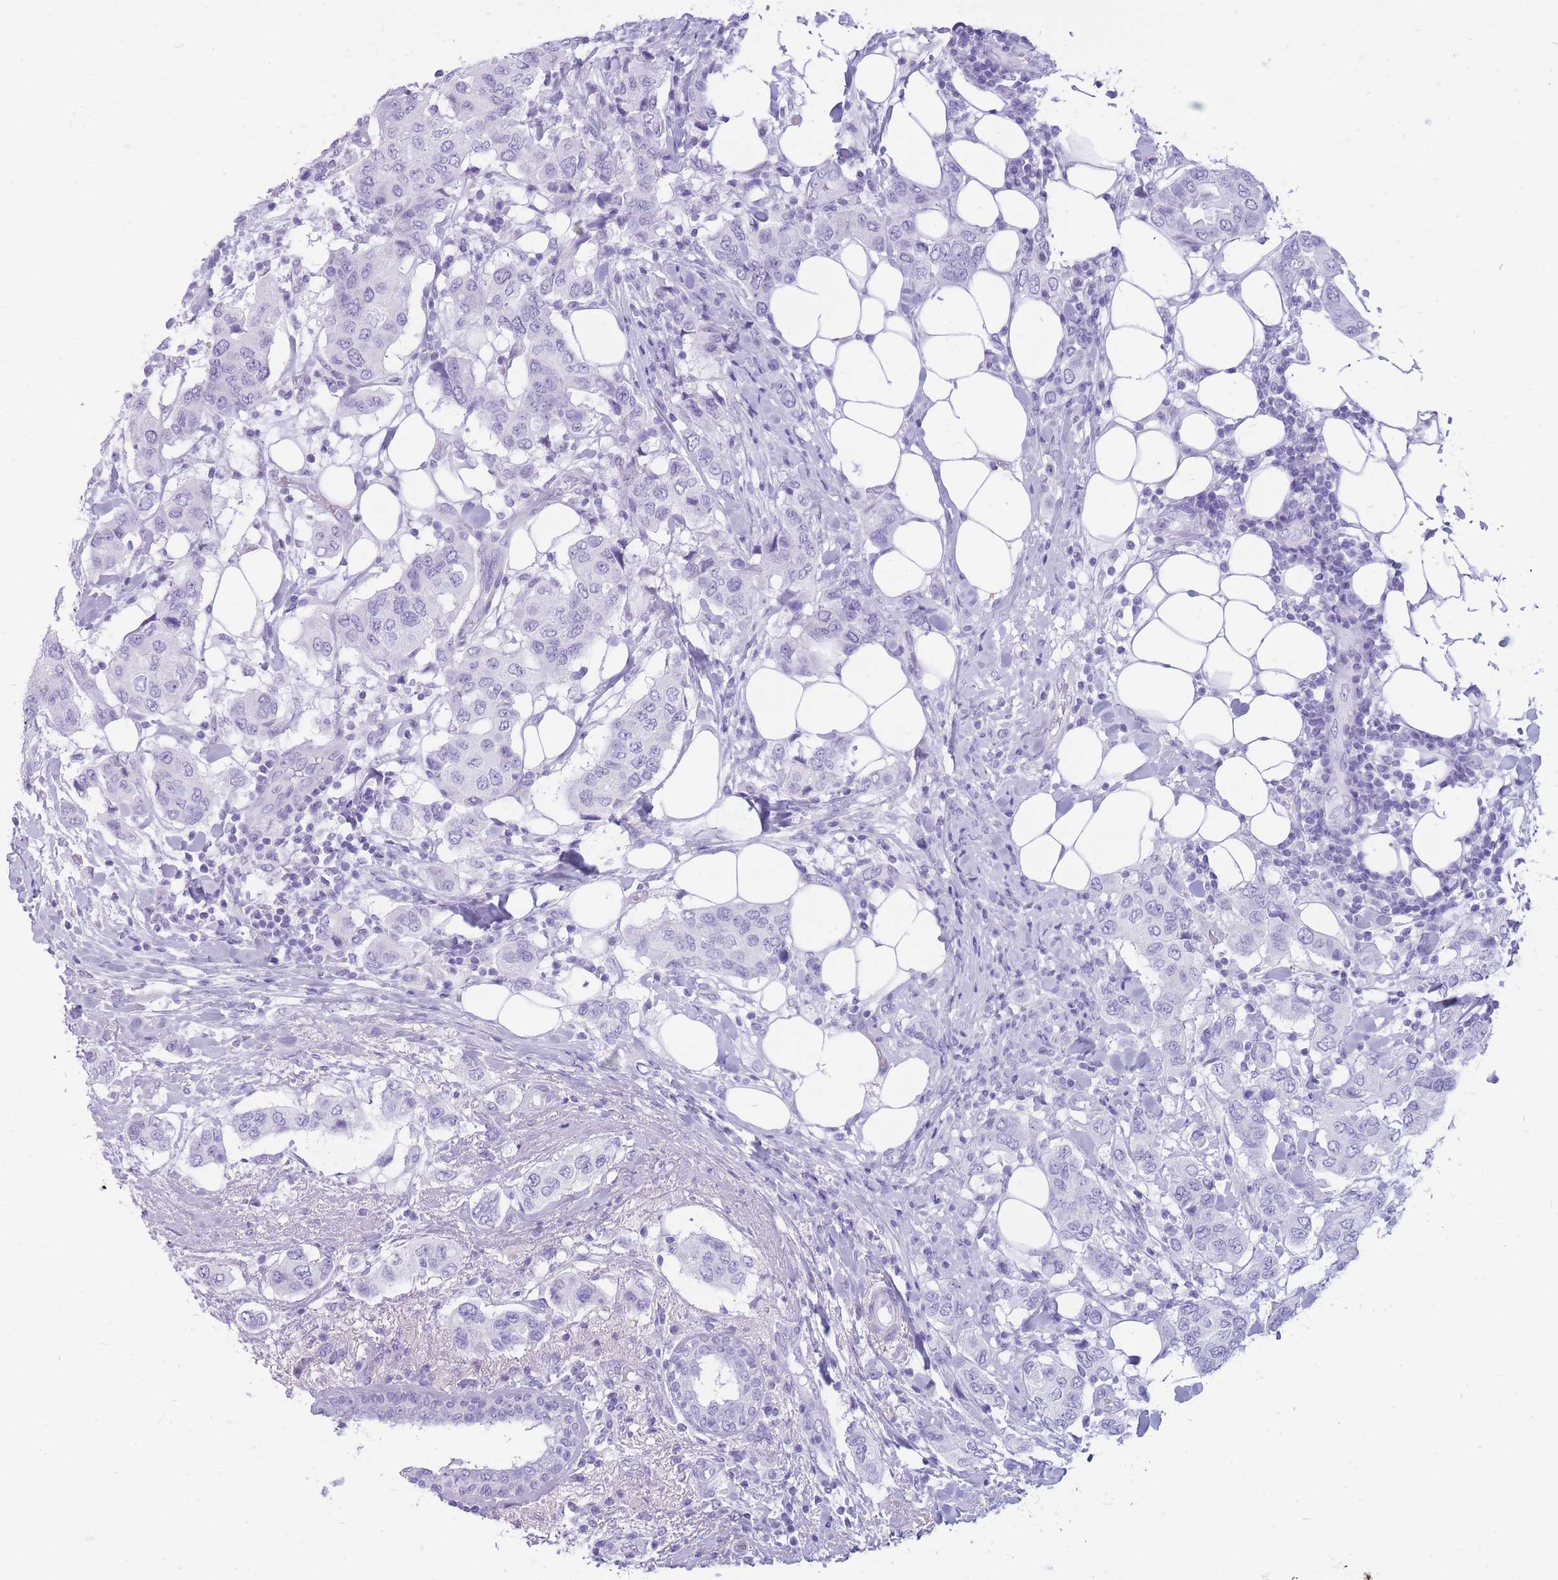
{"staining": {"intensity": "negative", "quantity": "none", "location": "none"}, "tissue": "breast cancer", "cell_type": "Tumor cells", "image_type": "cancer", "snomed": [{"axis": "morphology", "description": "Lobular carcinoma"}, {"axis": "topography", "description": "Breast"}], "caption": "DAB immunohistochemical staining of breast cancer shows no significant positivity in tumor cells. (DAB (3,3'-diaminobenzidine) immunohistochemistry (IHC) visualized using brightfield microscopy, high magnification).", "gene": "CYP21A2", "patient": {"sex": "female", "age": 51}}